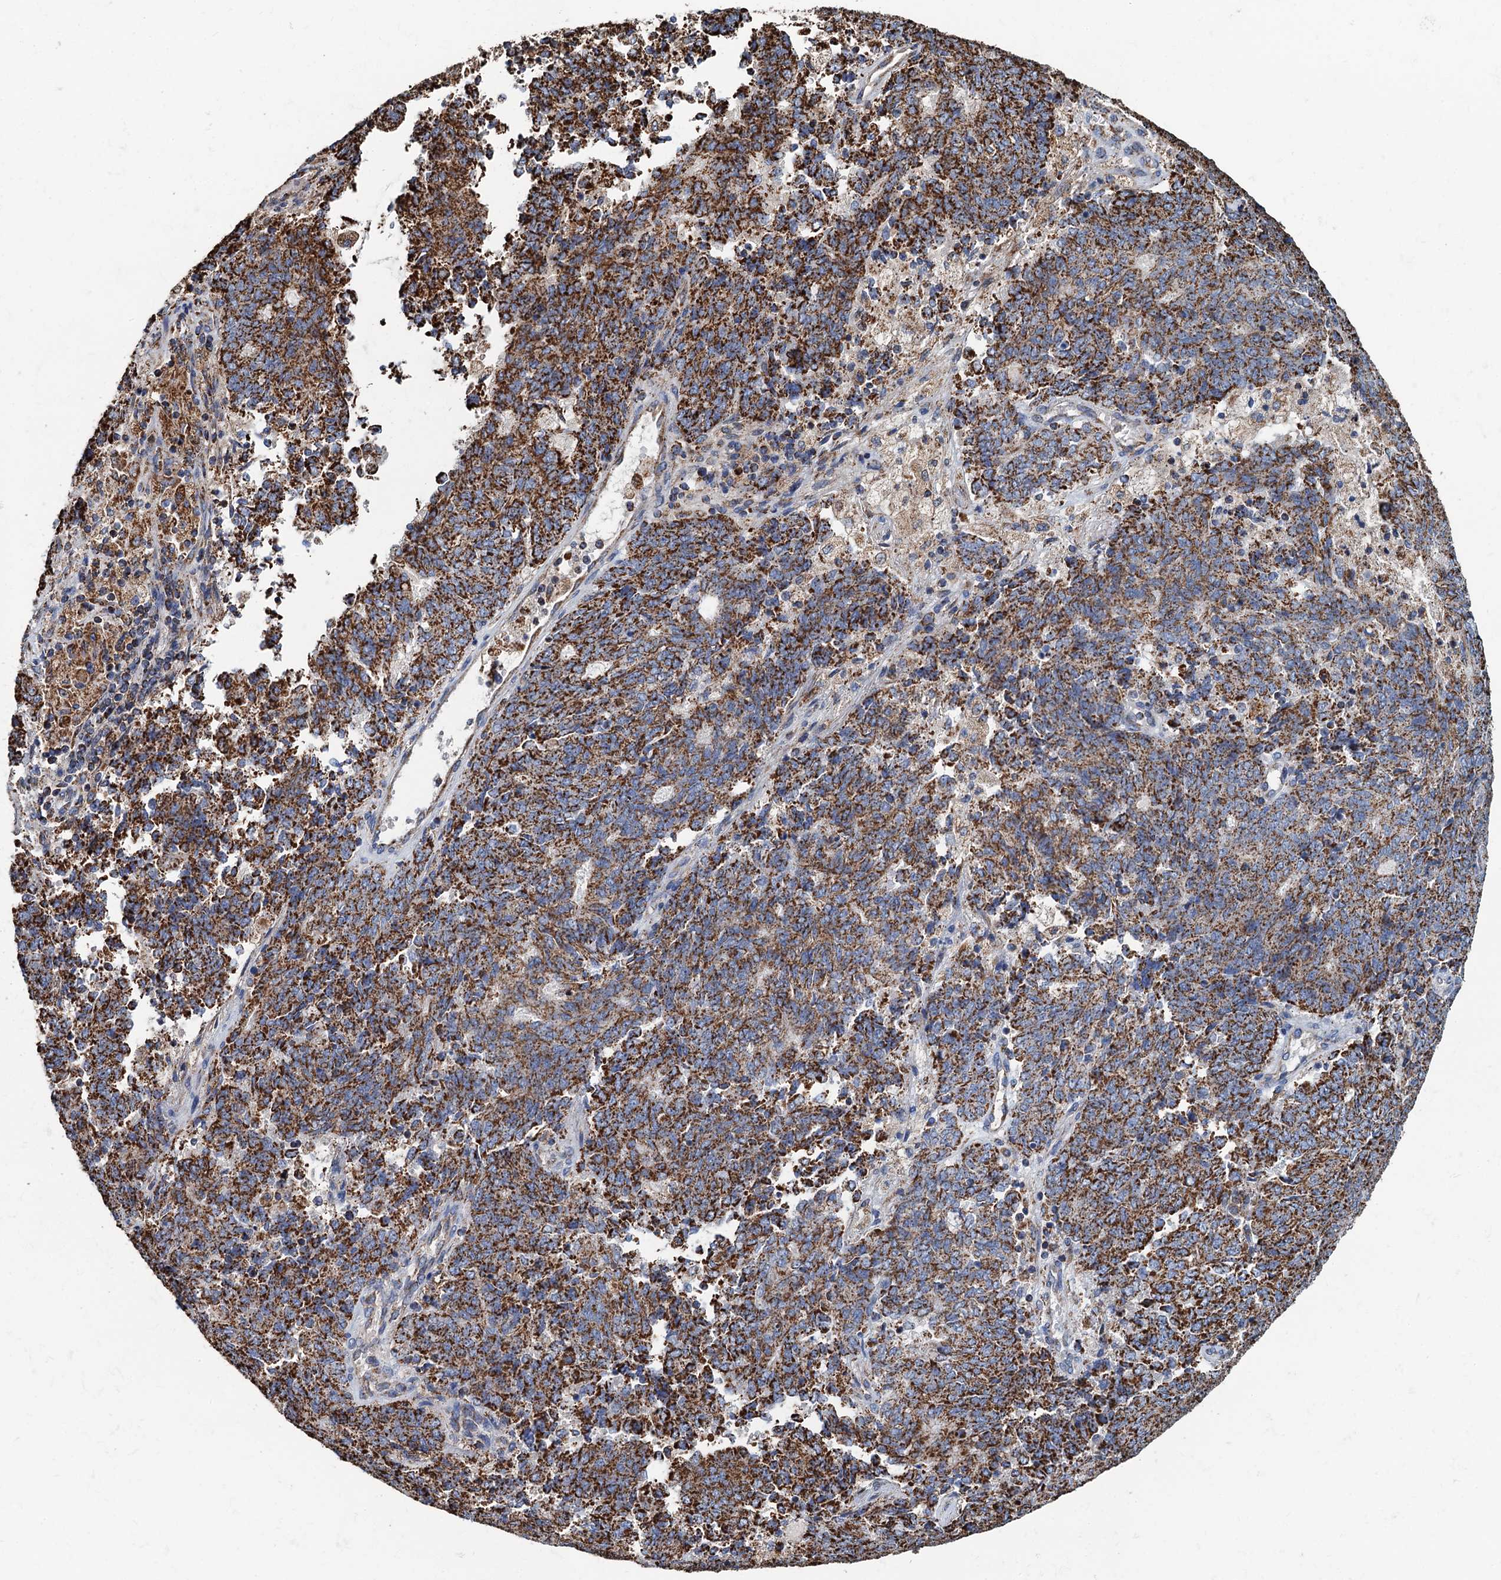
{"staining": {"intensity": "strong", "quantity": ">75%", "location": "cytoplasmic/membranous"}, "tissue": "endometrial cancer", "cell_type": "Tumor cells", "image_type": "cancer", "snomed": [{"axis": "morphology", "description": "Adenocarcinoma, NOS"}, {"axis": "topography", "description": "Endometrium"}], "caption": "Endometrial cancer (adenocarcinoma) stained with DAB IHC reveals high levels of strong cytoplasmic/membranous positivity in approximately >75% of tumor cells.", "gene": "AAGAB", "patient": {"sex": "female", "age": 80}}